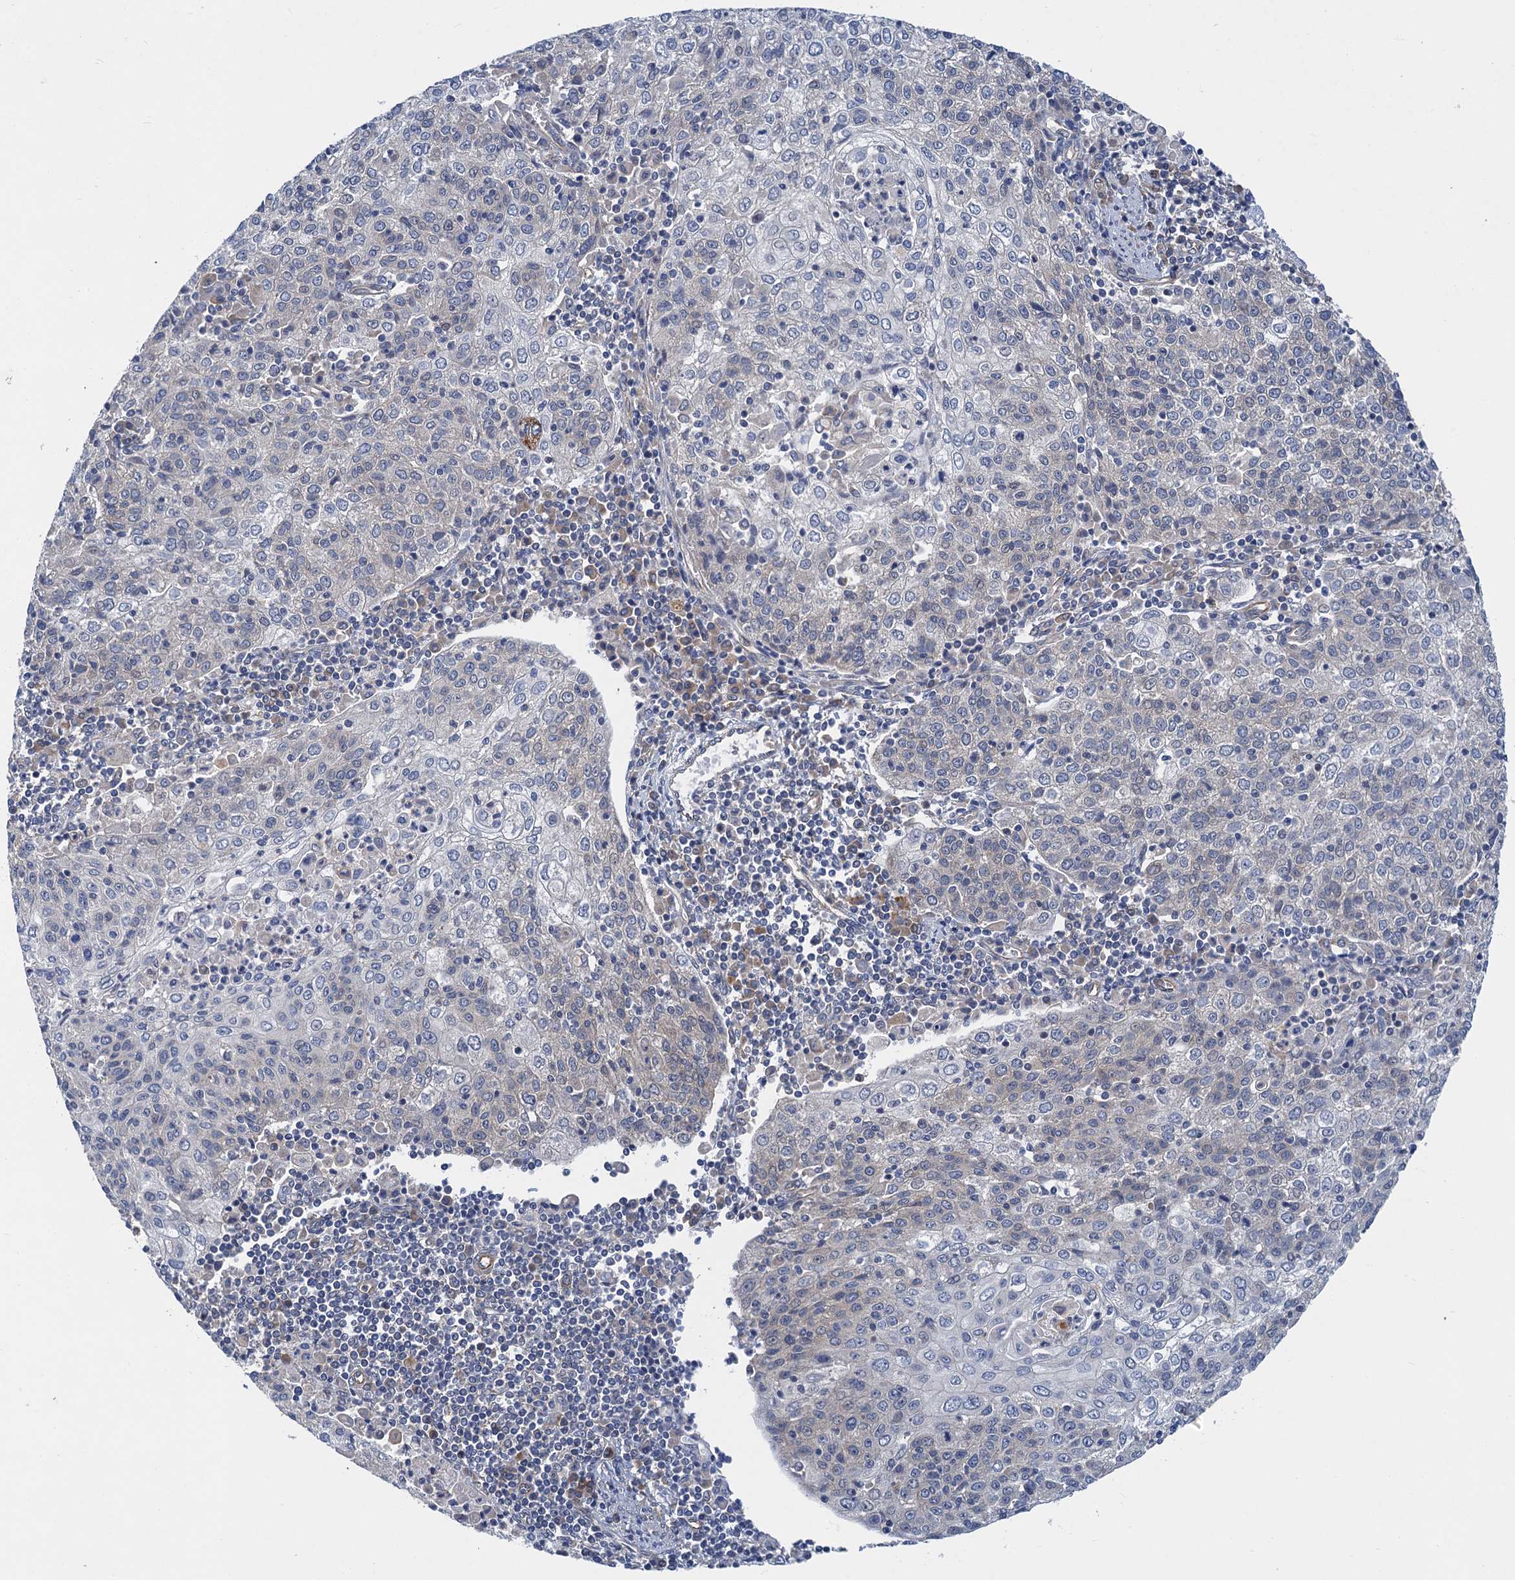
{"staining": {"intensity": "negative", "quantity": "none", "location": "none"}, "tissue": "cervical cancer", "cell_type": "Tumor cells", "image_type": "cancer", "snomed": [{"axis": "morphology", "description": "Squamous cell carcinoma, NOS"}, {"axis": "topography", "description": "Cervix"}], "caption": "Immunohistochemistry (IHC) of human cervical cancer (squamous cell carcinoma) exhibits no positivity in tumor cells.", "gene": "PJA2", "patient": {"sex": "female", "age": 48}}